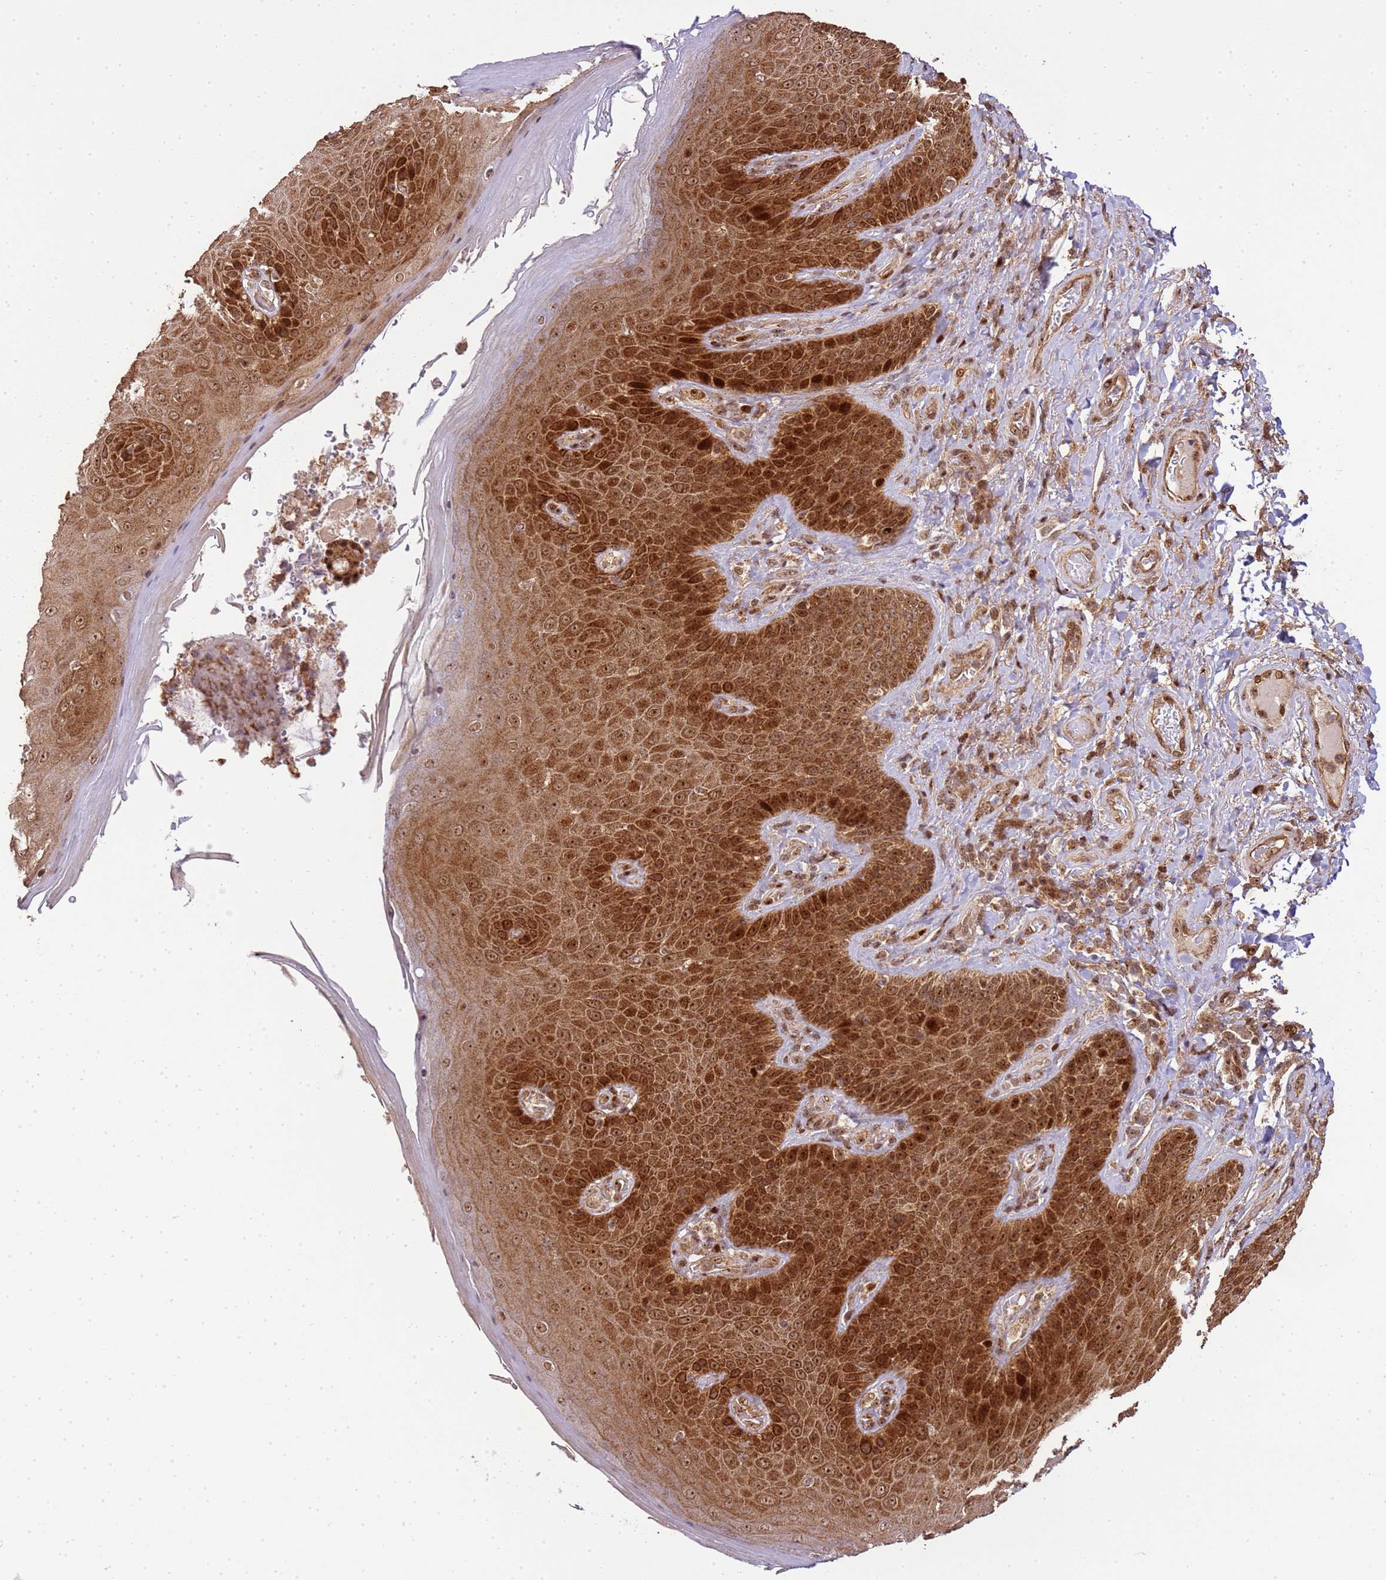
{"staining": {"intensity": "strong", "quantity": ">75%", "location": "cytoplasmic/membranous,nuclear"}, "tissue": "skin", "cell_type": "Epidermal cells", "image_type": "normal", "snomed": [{"axis": "morphology", "description": "Normal tissue, NOS"}, {"axis": "topography", "description": "Anal"}], "caption": "Protein expression analysis of benign skin exhibits strong cytoplasmic/membranous,nuclear positivity in approximately >75% of epidermal cells. The staining is performed using DAB brown chromogen to label protein expression. The nuclei are counter-stained blue using hematoxylin.", "gene": "PEX14", "patient": {"sex": "female", "age": 89}}